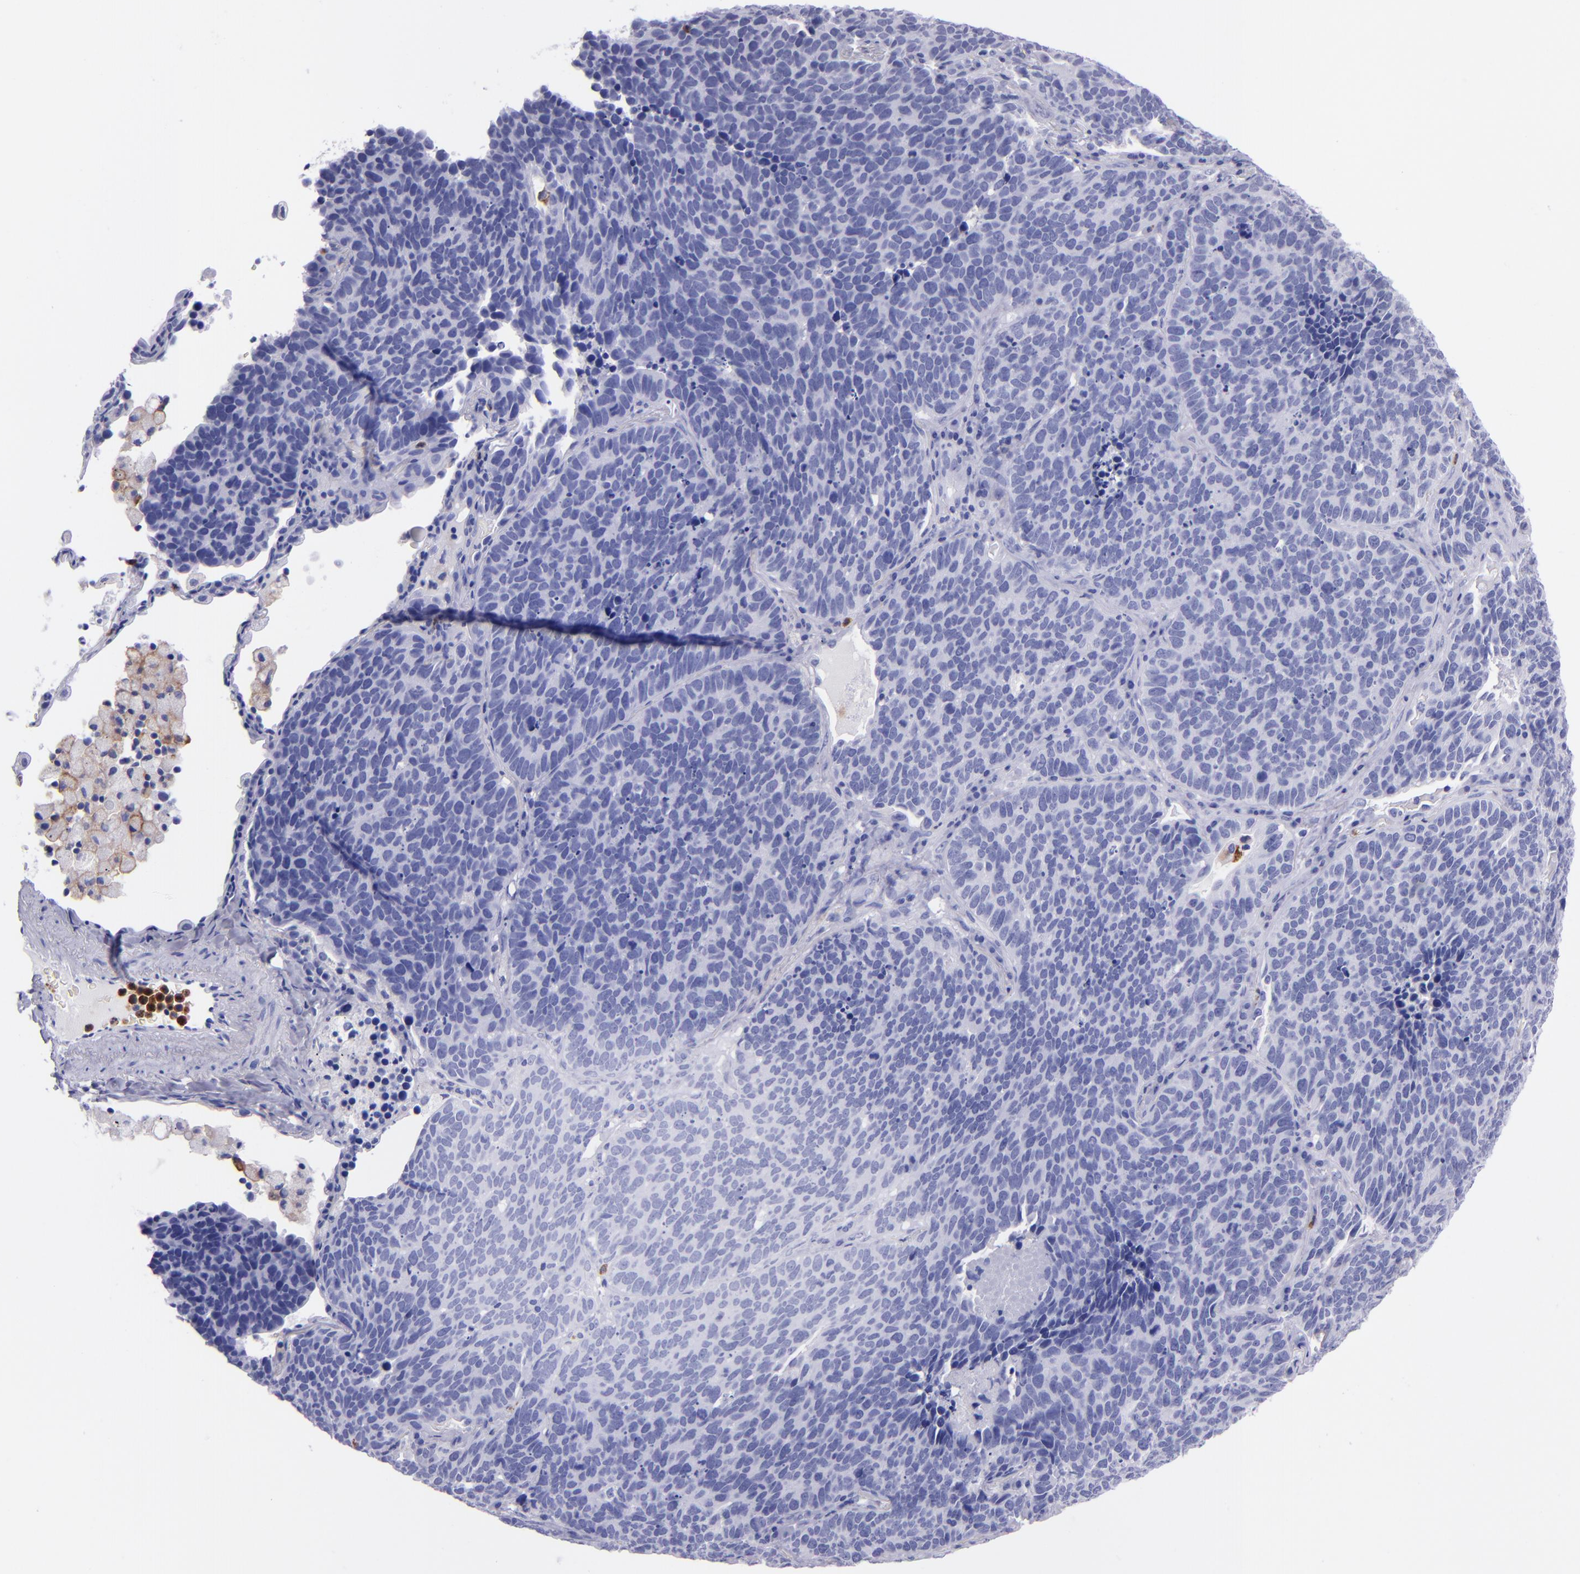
{"staining": {"intensity": "negative", "quantity": "none", "location": "none"}, "tissue": "lung cancer", "cell_type": "Tumor cells", "image_type": "cancer", "snomed": [{"axis": "morphology", "description": "Neoplasm, malignant, NOS"}, {"axis": "topography", "description": "Lung"}], "caption": "Tumor cells are negative for protein expression in human lung cancer (malignant neoplasm).", "gene": "CR1", "patient": {"sex": "female", "age": 75}}